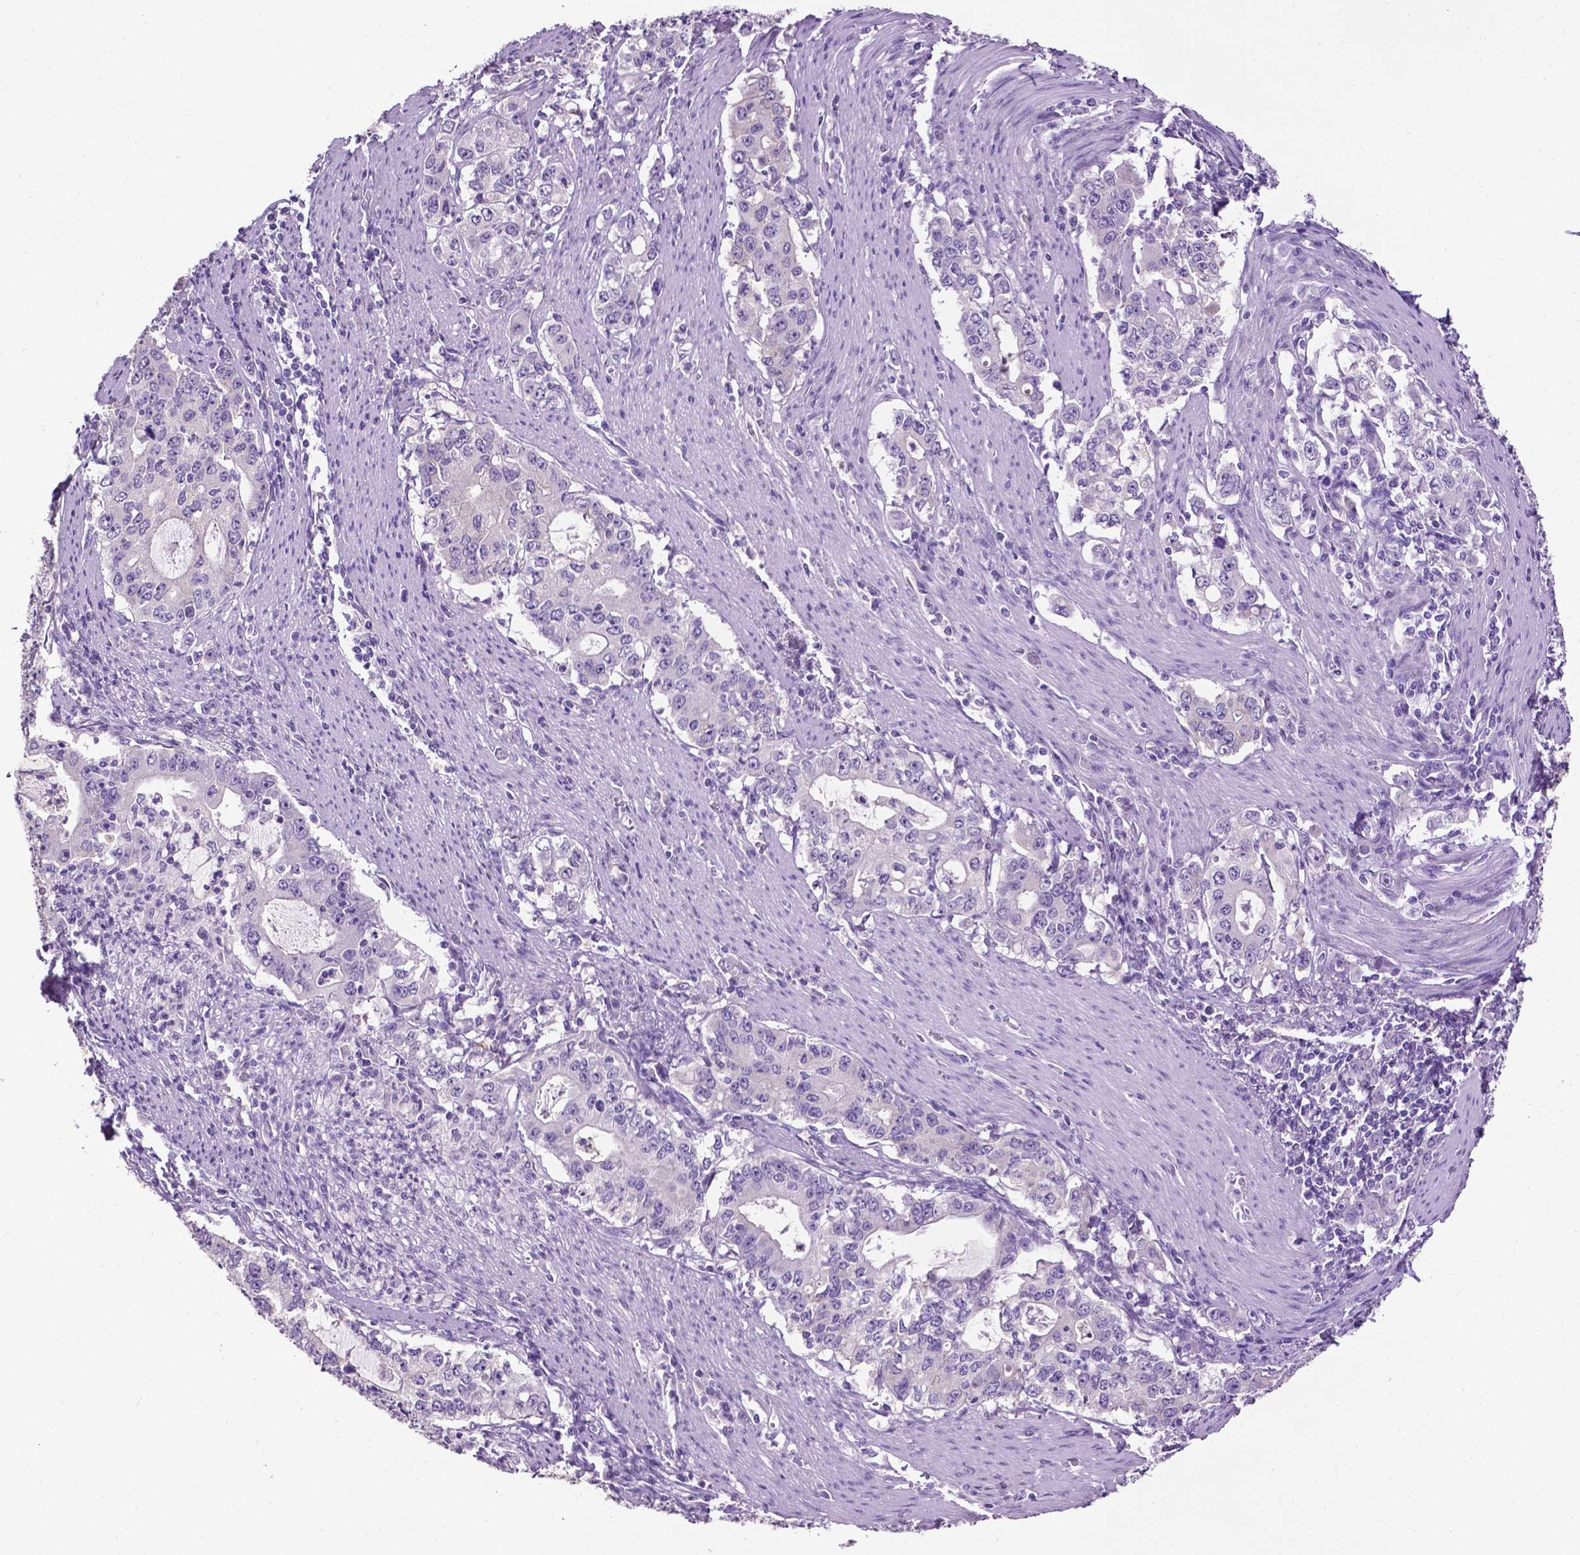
{"staining": {"intensity": "moderate", "quantity": "<25%", "location": "cytoplasmic/membranous"}, "tissue": "stomach cancer", "cell_type": "Tumor cells", "image_type": "cancer", "snomed": [{"axis": "morphology", "description": "Adenocarcinoma, NOS"}, {"axis": "topography", "description": "Stomach, lower"}], "caption": "Stomach adenocarcinoma stained with DAB (3,3'-diaminobenzidine) immunohistochemistry (IHC) displays low levels of moderate cytoplasmic/membranous positivity in about <25% of tumor cells.", "gene": "TACSTD2", "patient": {"sex": "female", "age": 72}}